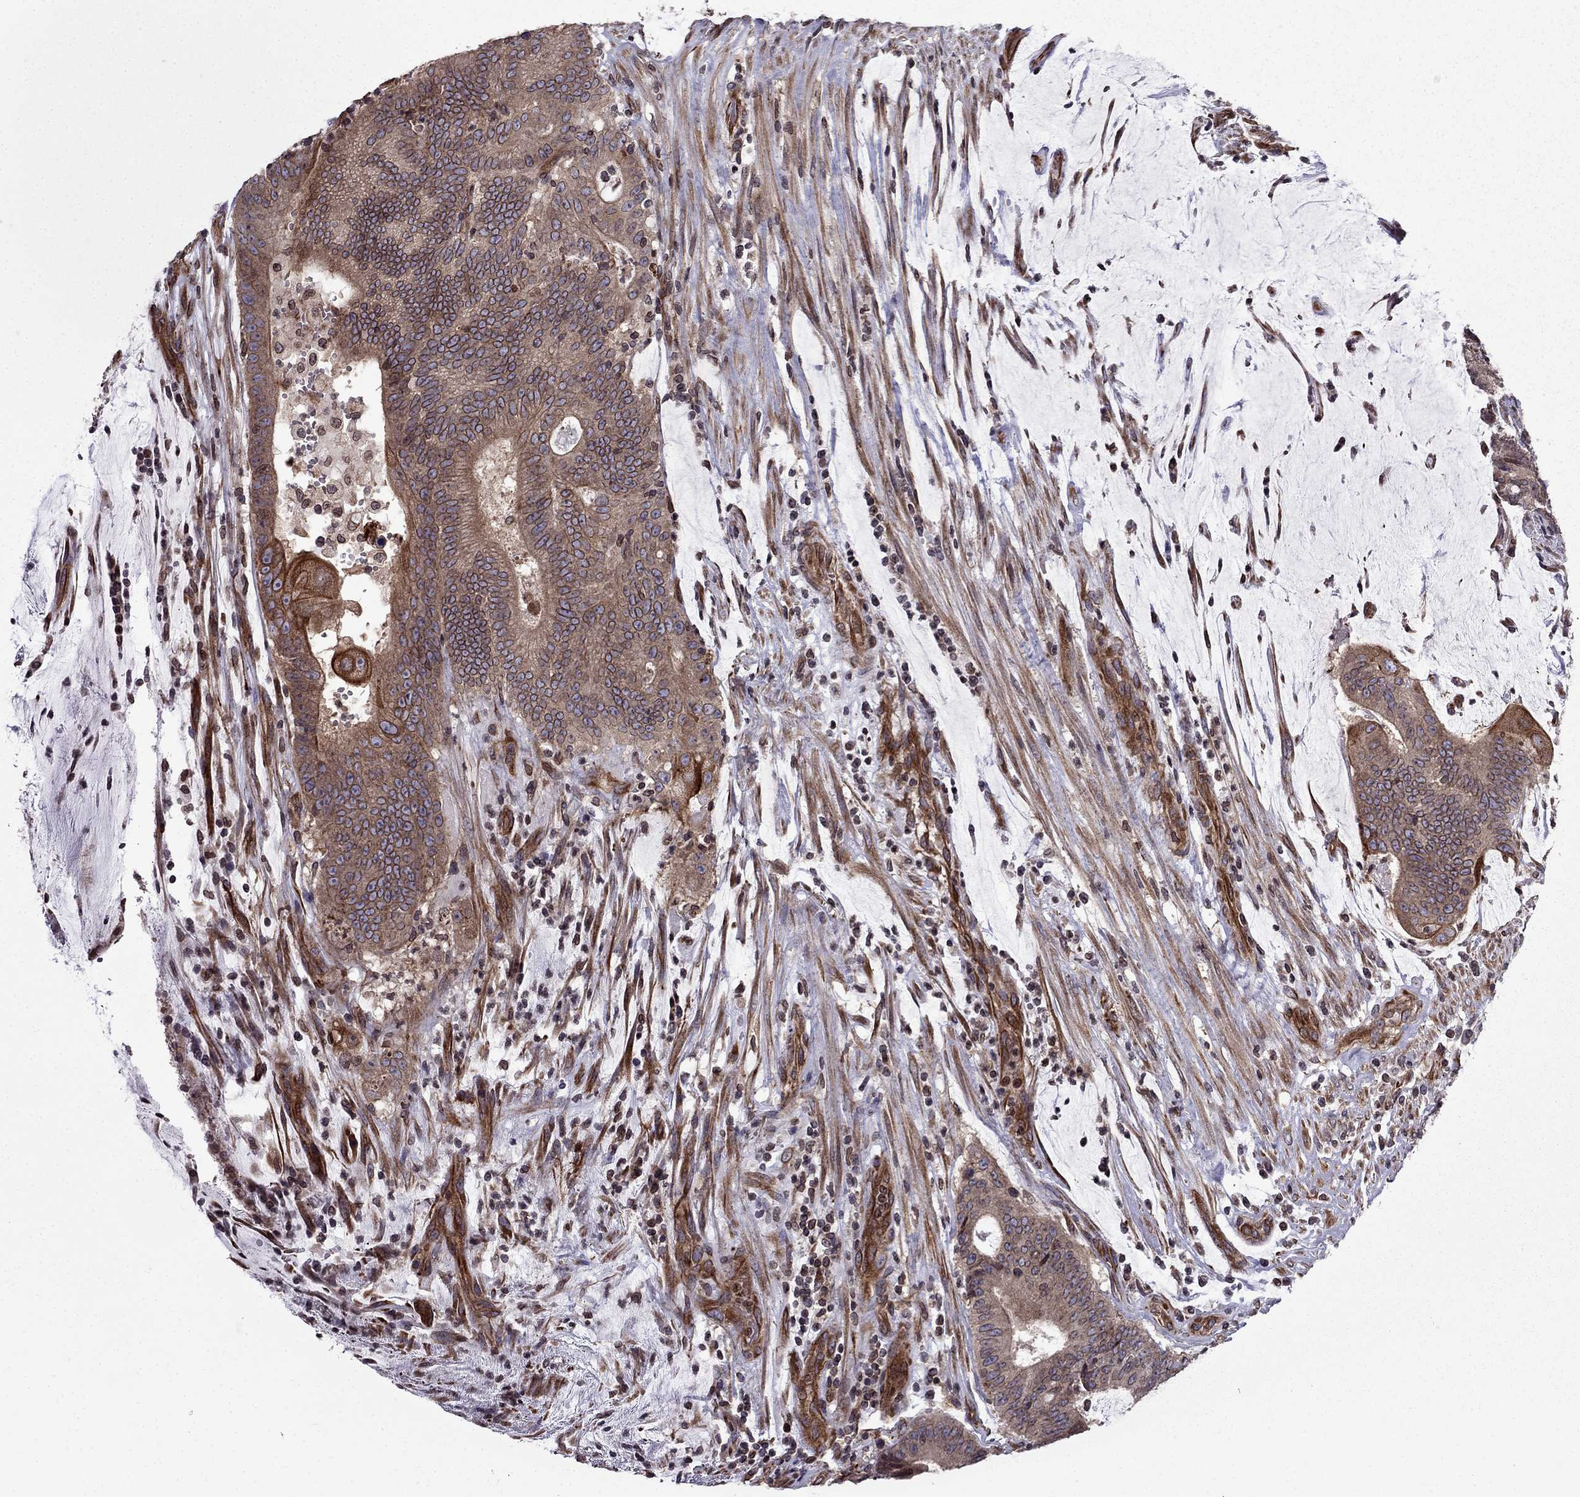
{"staining": {"intensity": "moderate", "quantity": ">75%", "location": "cytoplasmic/membranous"}, "tissue": "colorectal cancer", "cell_type": "Tumor cells", "image_type": "cancer", "snomed": [{"axis": "morphology", "description": "Adenocarcinoma, NOS"}, {"axis": "topography", "description": "Colon"}], "caption": "Moderate cytoplasmic/membranous protein positivity is identified in about >75% of tumor cells in colorectal cancer (adenocarcinoma).", "gene": "CDC42BPA", "patient": {"sex": "female", "age": 43}}